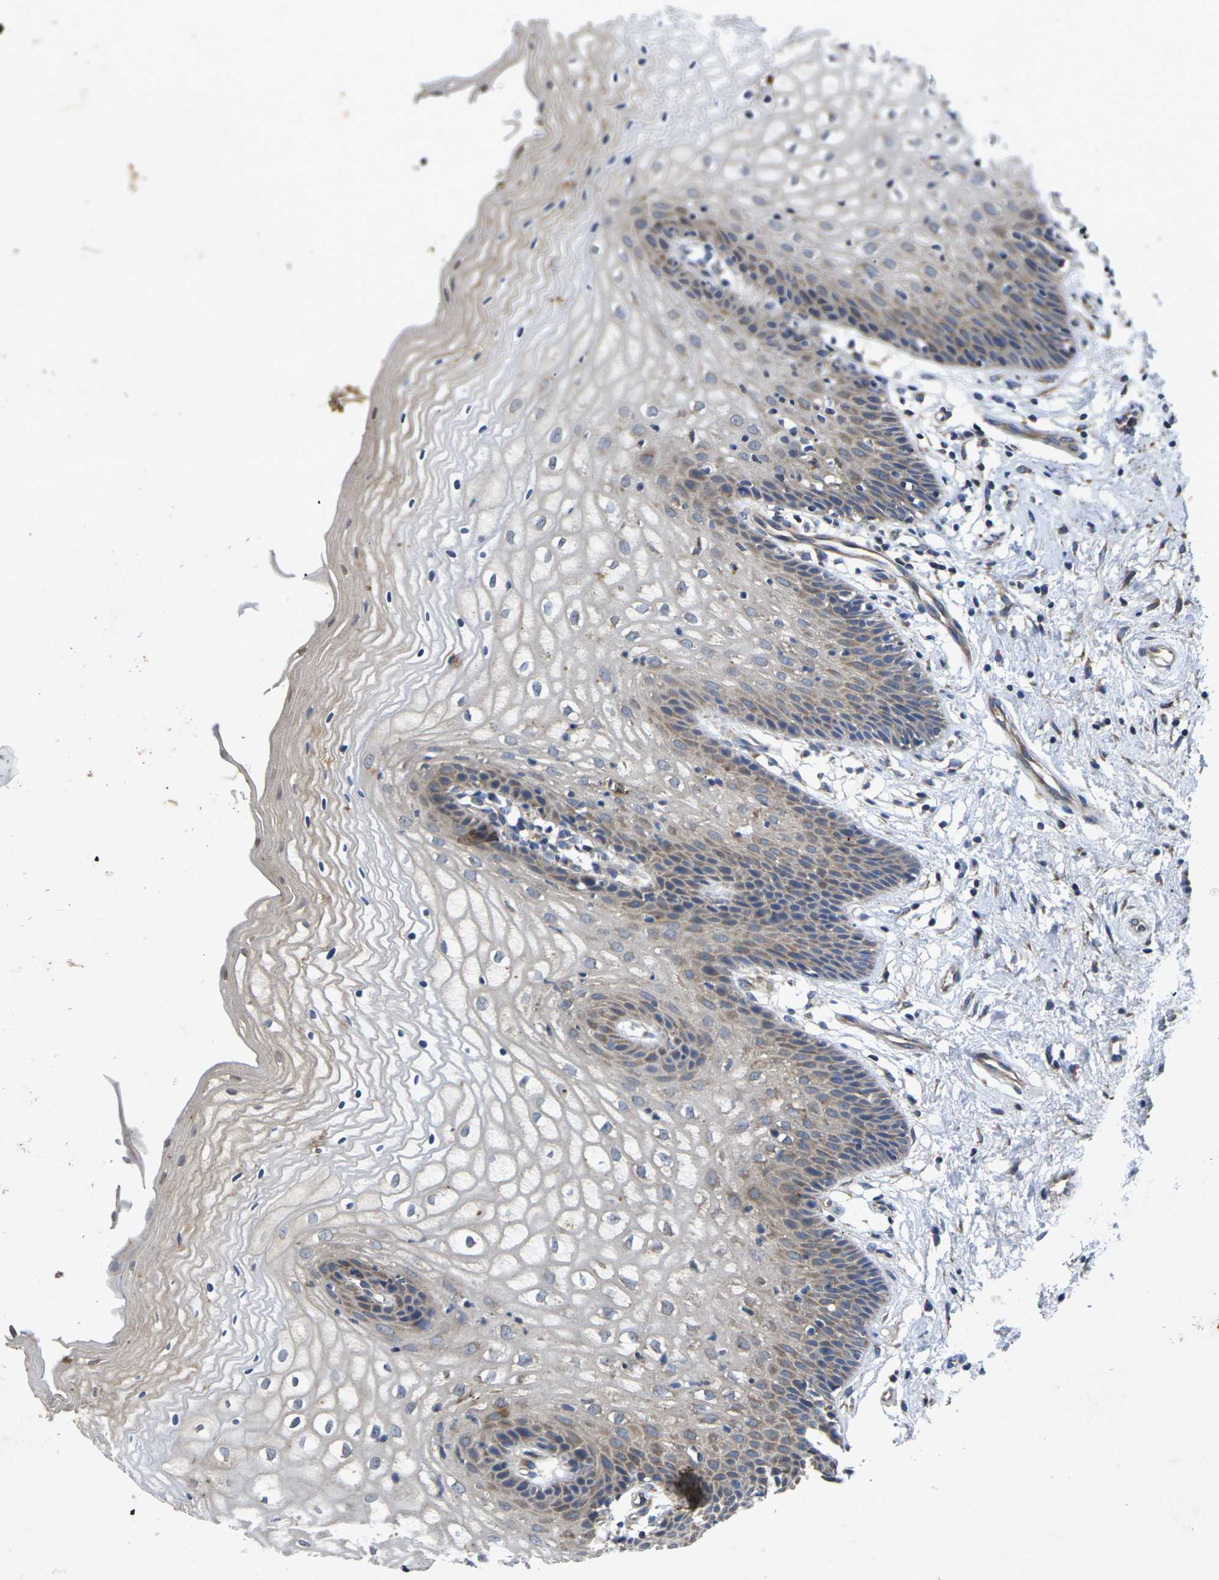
{"staining": {"intensity": "weak", "quantity": "<25%", "location": "cytoplasmic/membranous"}, "tissue": "vagina", "cell_type": "Squamous epithelial cells", "image_type": "normal", "snomed": [{"axis": "morphology", "description": "Normal tissue, NOS"}, {"axis": "topography", "description": "Vagina"}], "caption": "Vagina was stained to show a protein in brown. There is no significant staining in squamous epithelial cells. (Stains: DAB (3,3'-diaminobenzidine) IHC with hematoxylin counter stain, Microscopy: brightfield microscopy at high magnification).", "gene": "KIF1B", "patient": {"sex": "female", "age": 34}}